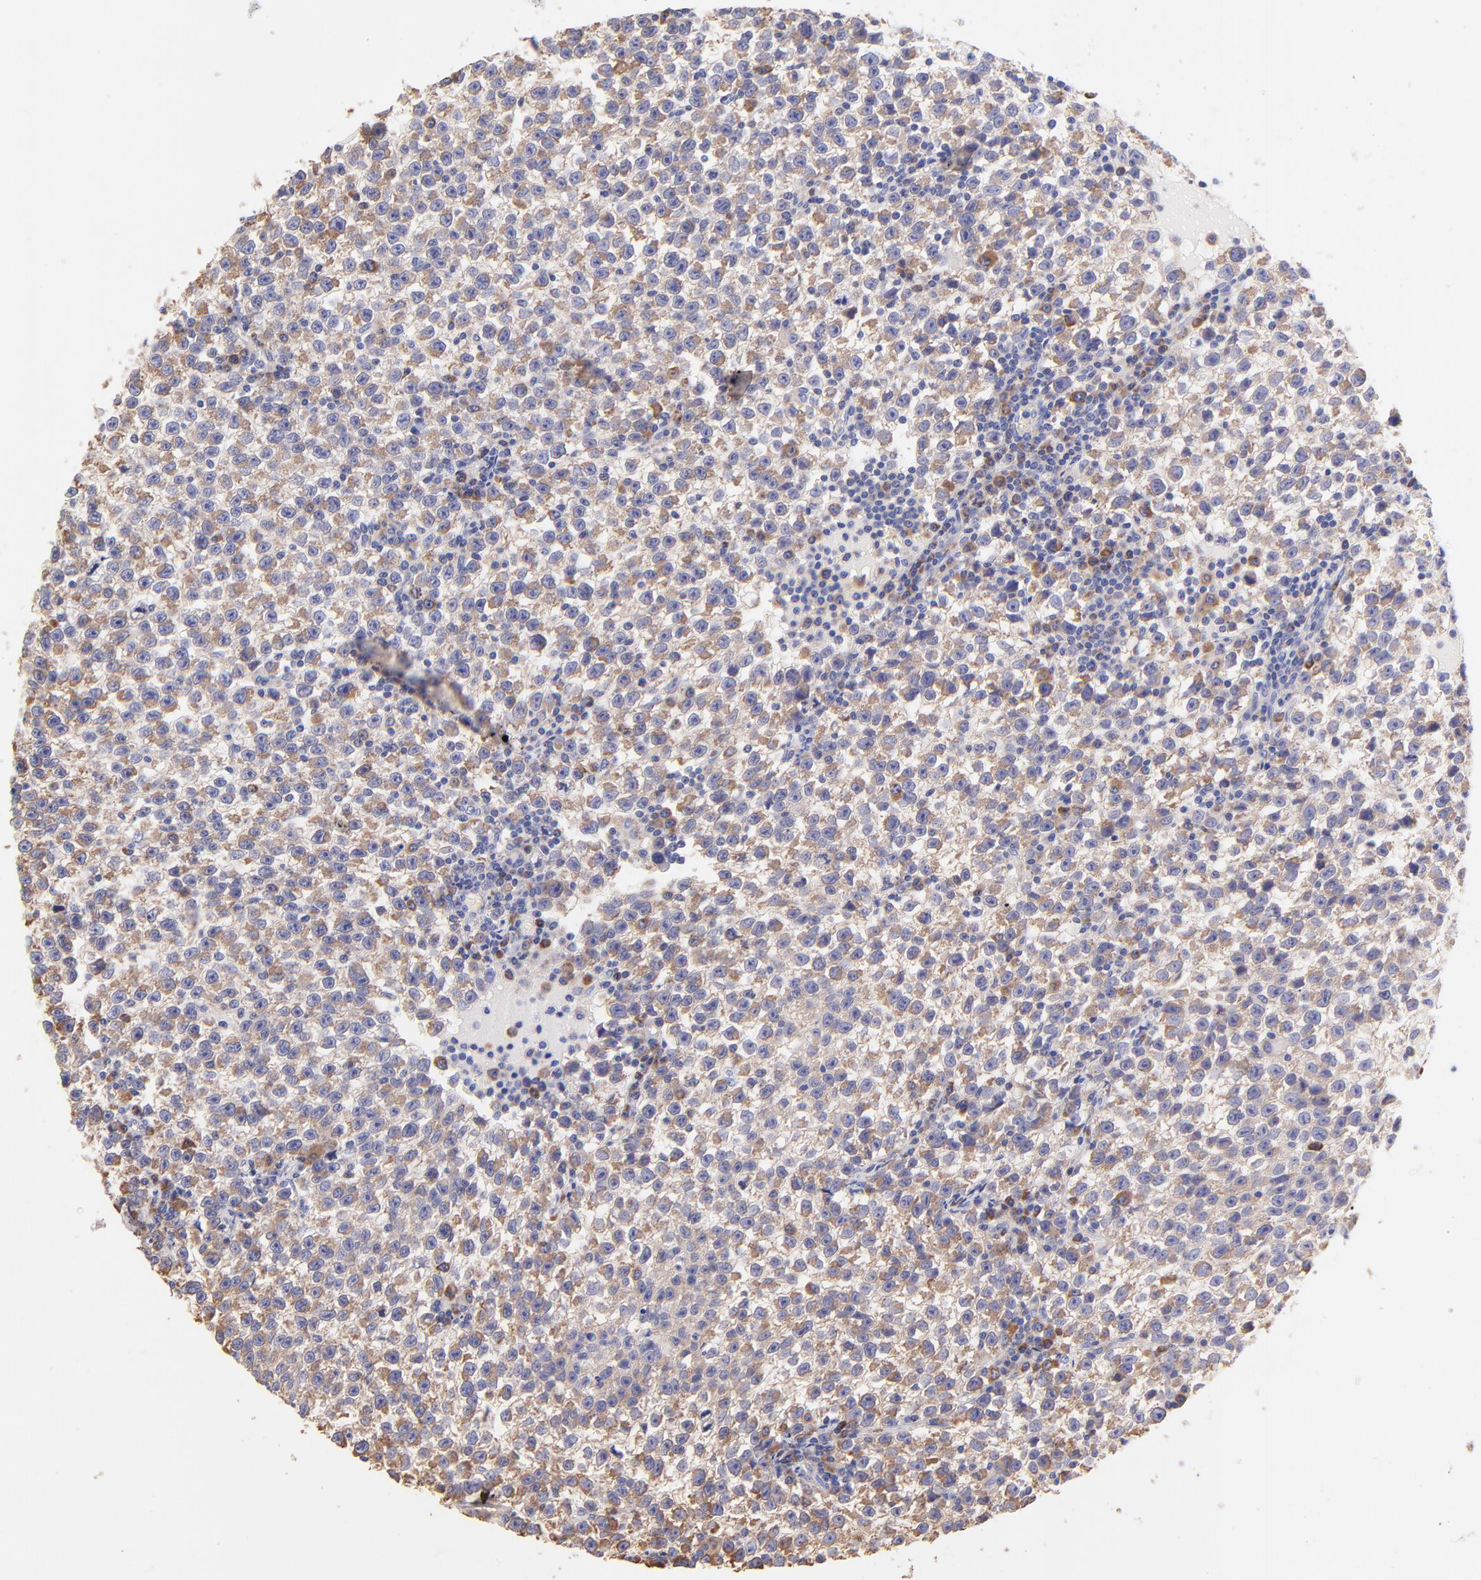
{"staining": {"intensity": "moderate", "quantity": ">75%", "location": "cytoplasmic/membranous"}, "tissue": "testis cancer", "cell_type": "Tumor cells", "image_type": "cancer", "snomed": [{"axis": "morphology", "description": "Seminoma, NOS"}, {"axis": "topography", "description": "Testis"}], "caption": "Immunohistochemistry (IHC) of human testis cancer demonstrates medium levels of moderate cytoplasmic/membranous expression in about >75% of tumor cells.", "gene": "RPL30", "patient": {"sex": "male", "age": 35}}